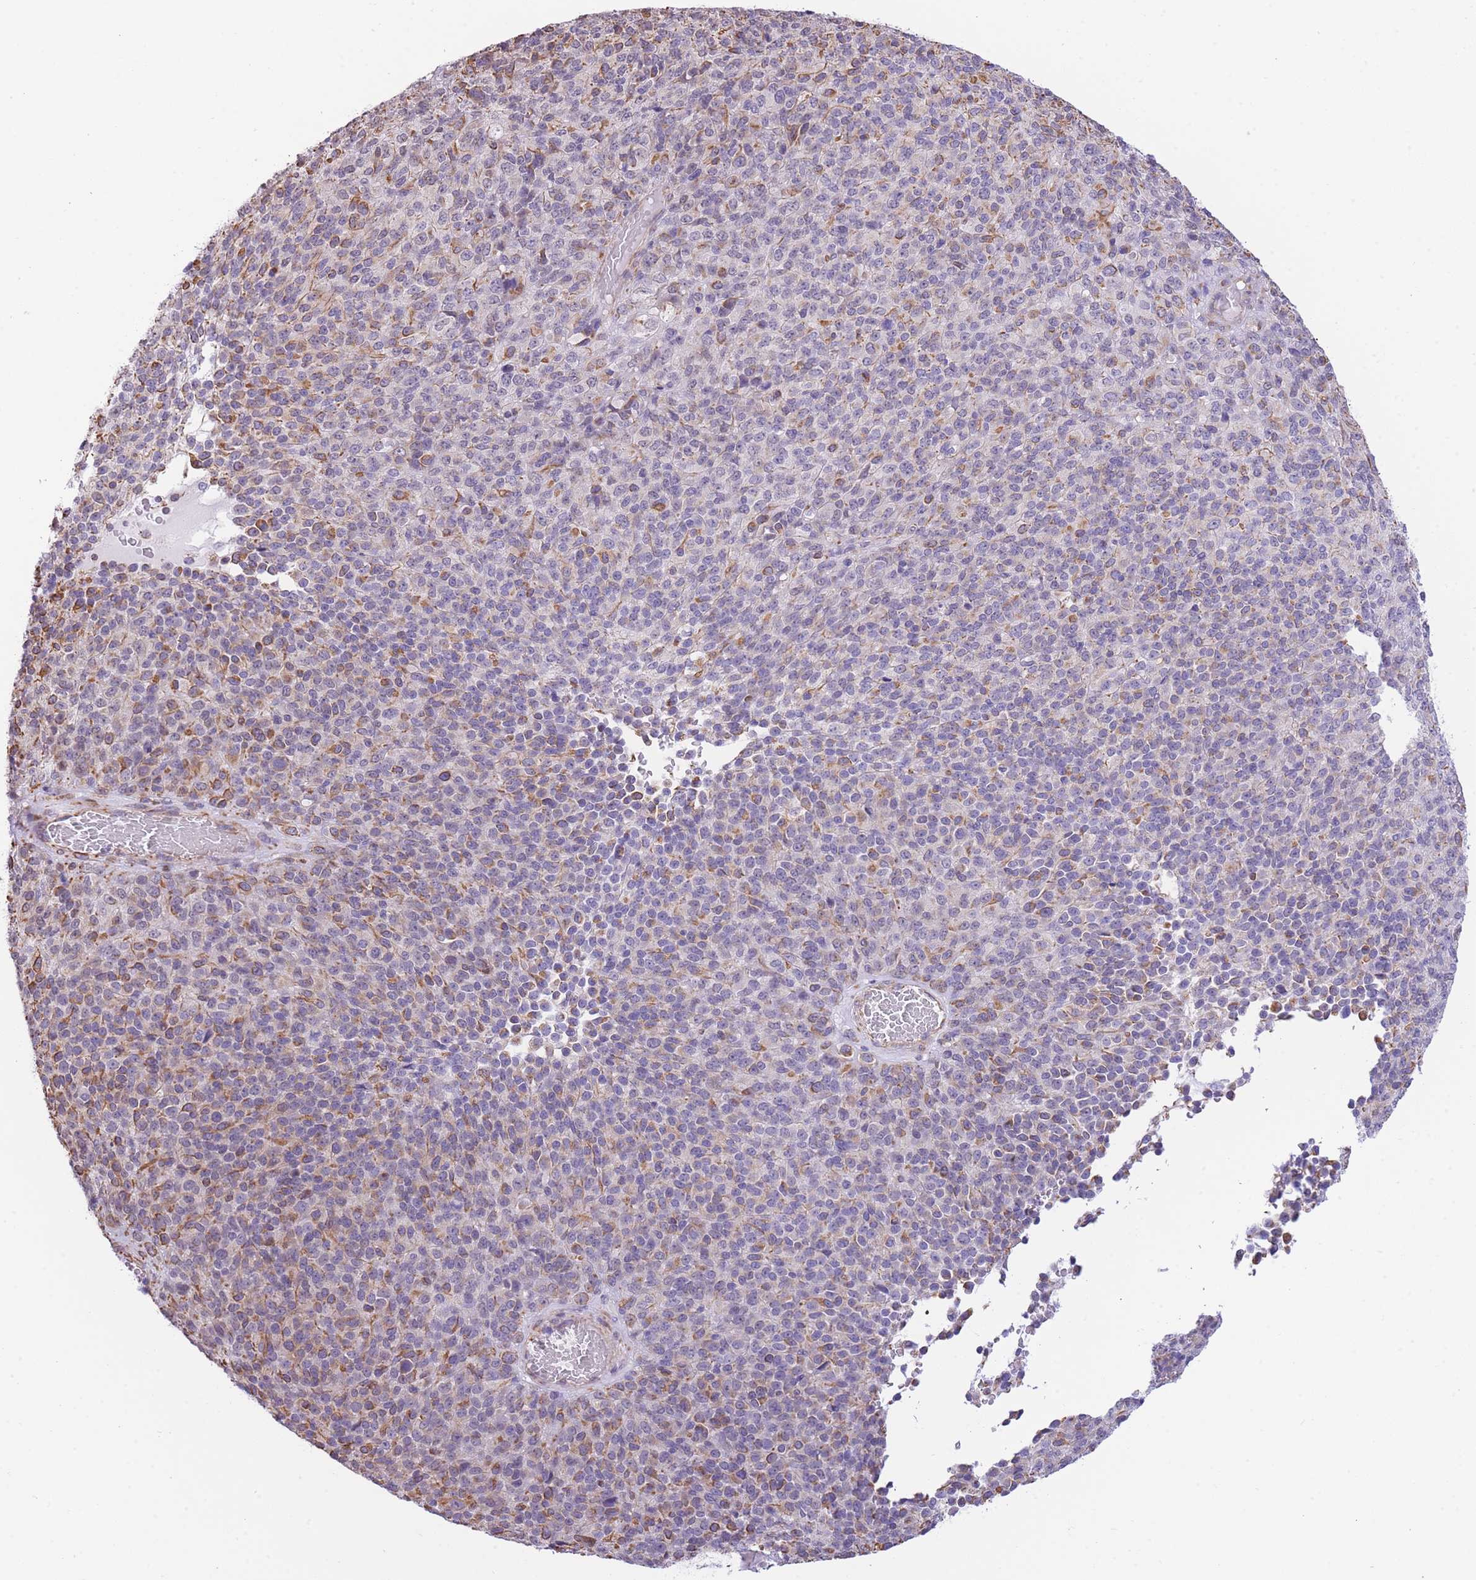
{"staining": {"intensity": "moderate", "quantity": "25%-75%", "location": "cytoplasmic/membranous"}, "tissue": "melanoma", "cell_type": "Tumor cells", "image_type": "cancer", "snomed": [{"axis": "morphology", "description": "Malignant melanoma, Metastatic site"}, {"axis": "topography", "description": "Brain"}], "caption": "Protein staining of malignant melanoma (metastatic site) tissue displays moderate cytoplasmic/membranous staining in approximately 25%-75% of tumor cells. Ihc stains the protein of interest in brown and the nuclei are stained blue.", "gene": "PSG8", "patient": {"sex": "female", "age": 56}}